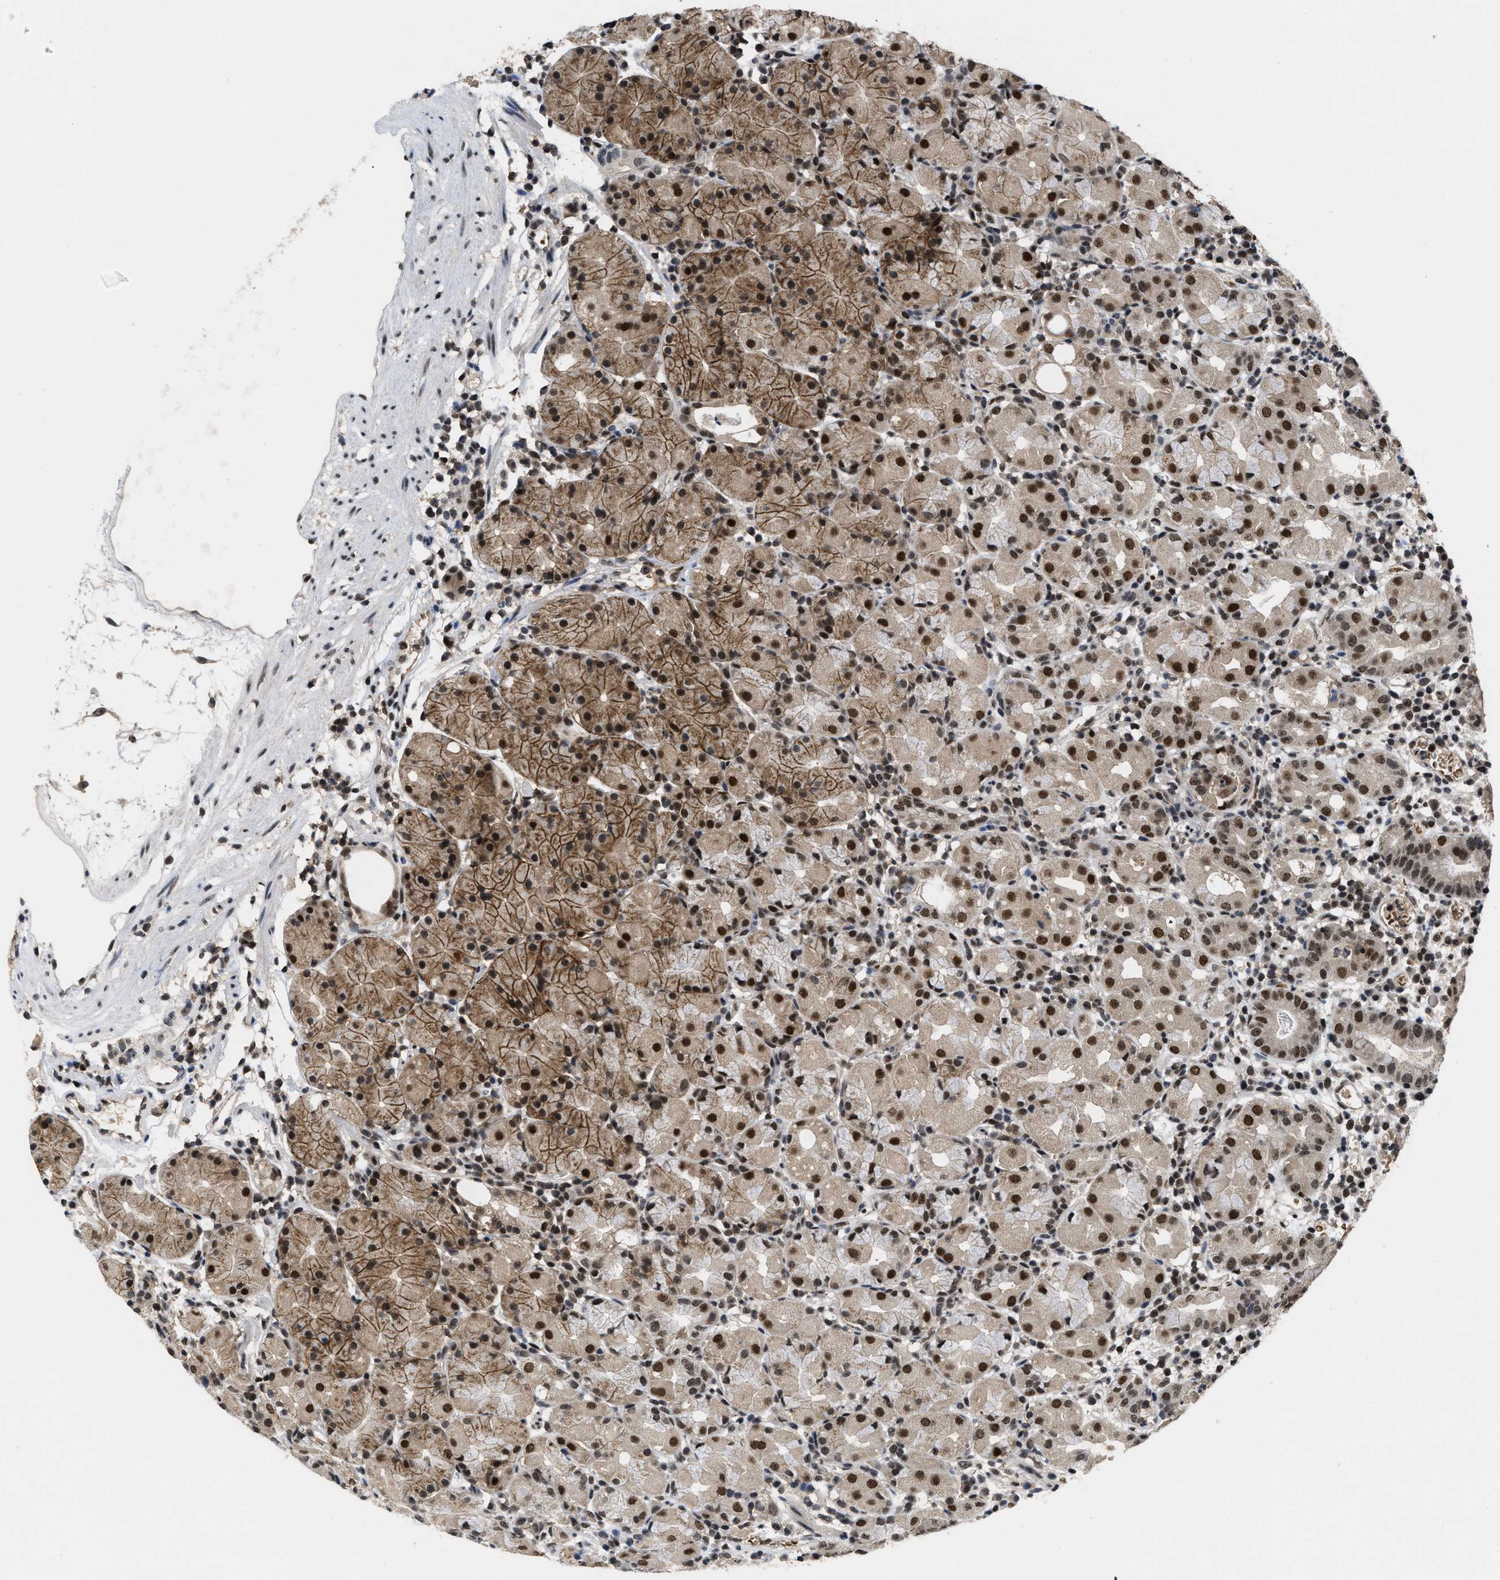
{"staining": {"intensity": "moderate", "quantity": ">75%", "location": "cytoplasmic/membranous,nuclear"}, "tissue": "stomach", "cell_type": "Glandular cells", "image_type": "normal", "snomed": [{"axis": "morphology", "description": "Normal tissue, NOS"}, {"axis": "topography", "description": "Stomach"}, {"axis": "topography", "description": "Stomach, lower"}], "caption": "A photomicrograph of human stomach stained for a protein reveals moderate cytoplasmic/membranous,nuclear brown staining in glandular cells. (DAB (3,3'-diaminobenzidine) IHC with brightfield microscopy, high magnification).", "gene": "ZNF346", "patient": {"sex": "female", "age": 75}}